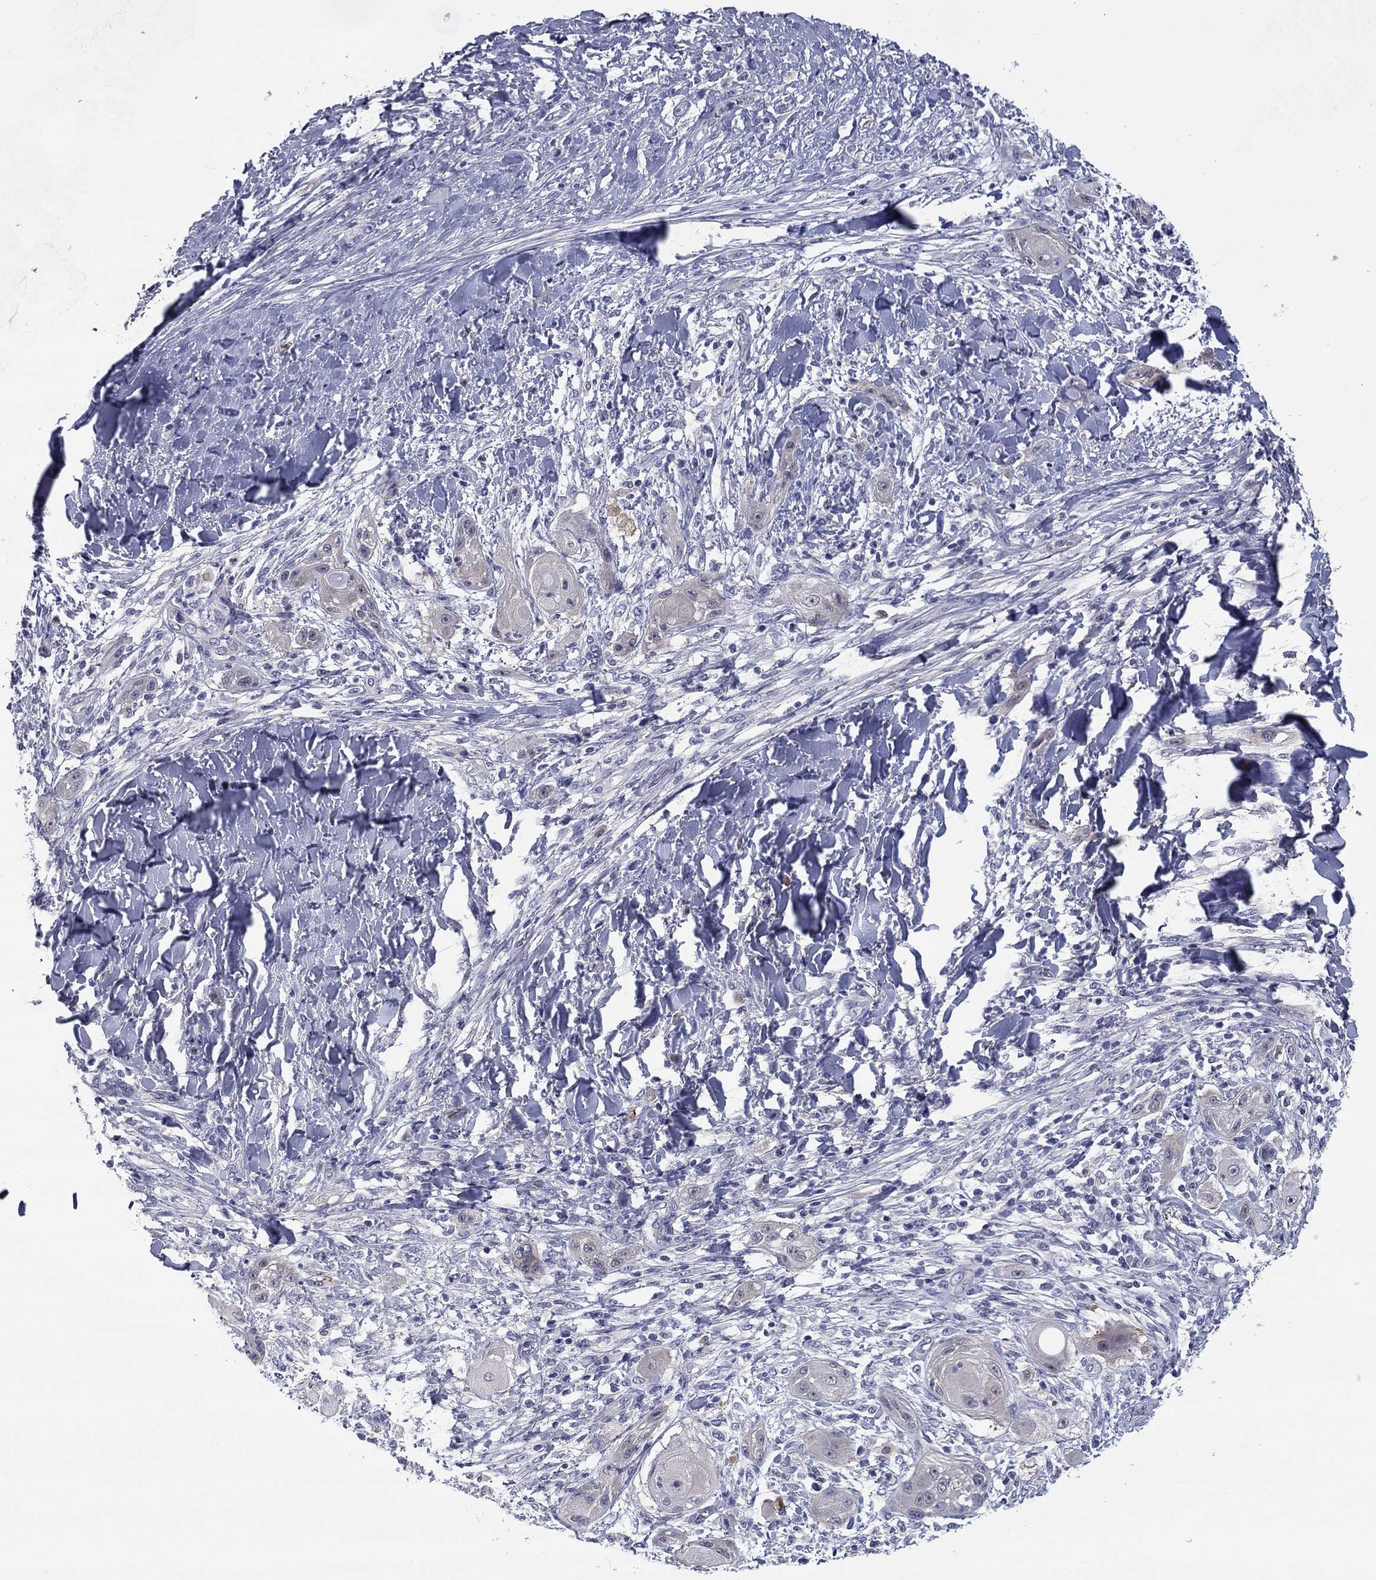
{"staining": {"intensity": "negative", "quantity": "none", "location": "none"}, "tissue": "skin cancer", "cell_type": "Tumor cells", "image_type": "cancer", "snomed": [{"axis": "morphology", "description": "Squamous cell carcinoma, NOS"}, {"axis": "topography", "description": "Skin"}], "caption": "DAB (3,3'-diaminobenzidine) immunohistochemical staining of skin cancer reveals no significant positivity in tumor cells.", "gene": "REXO5", "patient": {"sex": "male", "age": 62}}